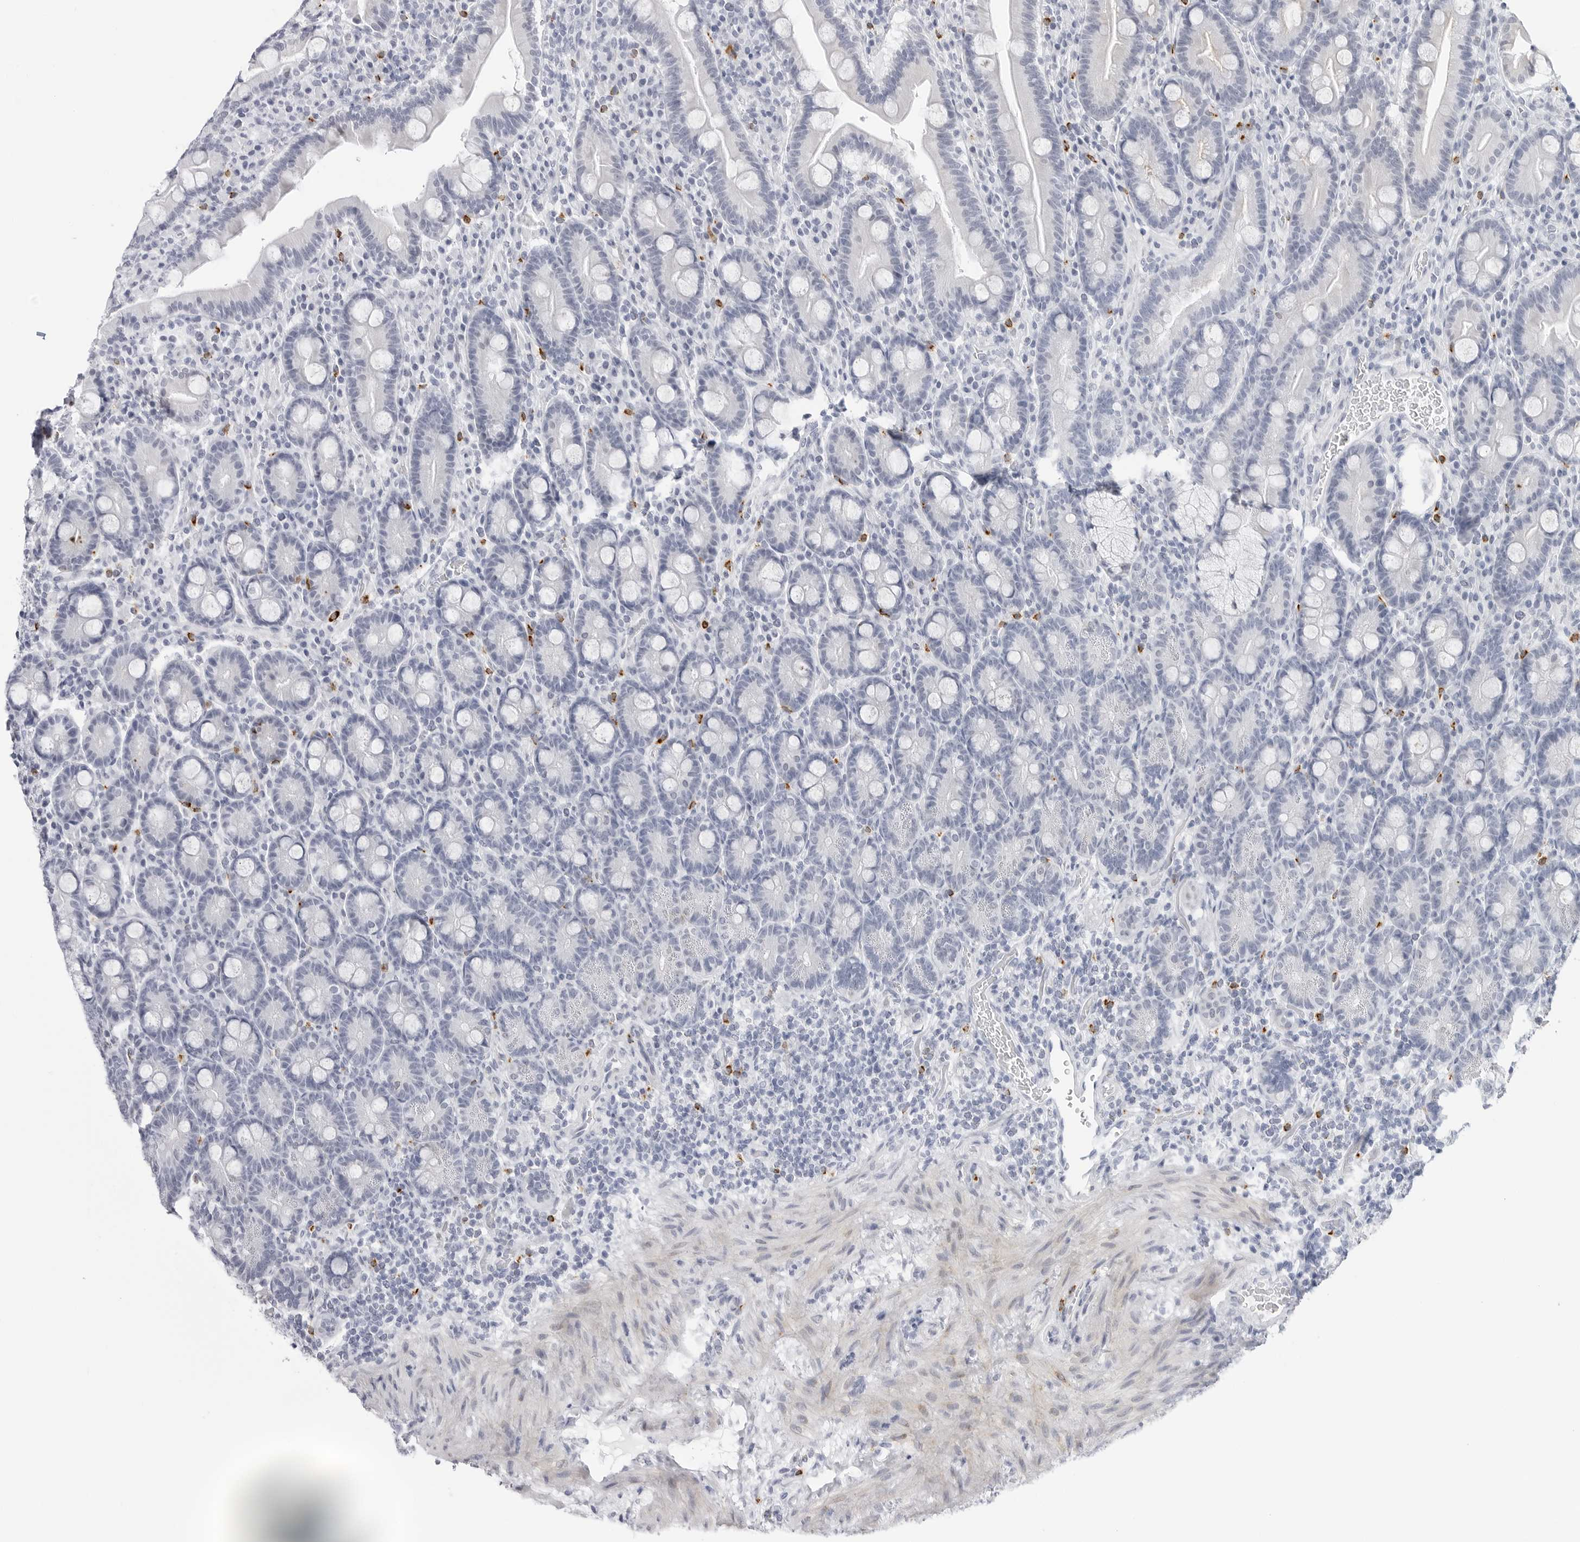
{"staining": {"intensity": "negative", "quantity": "none", "location": "none"}, "tissue": "duodenum", "cell_type": "Glandular cells", "image_type": "normal", "snomed": [{"axis": "morphology", "description": "Normal tissue, NOS"}, {"axis": "topography", "description": "Duodenum"}], "caption": "Immunohistochemistry (IHC) of unremarkable duodenum exhibits no positivity in glandular cells. The staining is performed using DAB brown chromogen with nuclei counter-stained in using hematoxylin.", "gene": "HSPB7", "patient": {"sex": "male", "age": 35}}